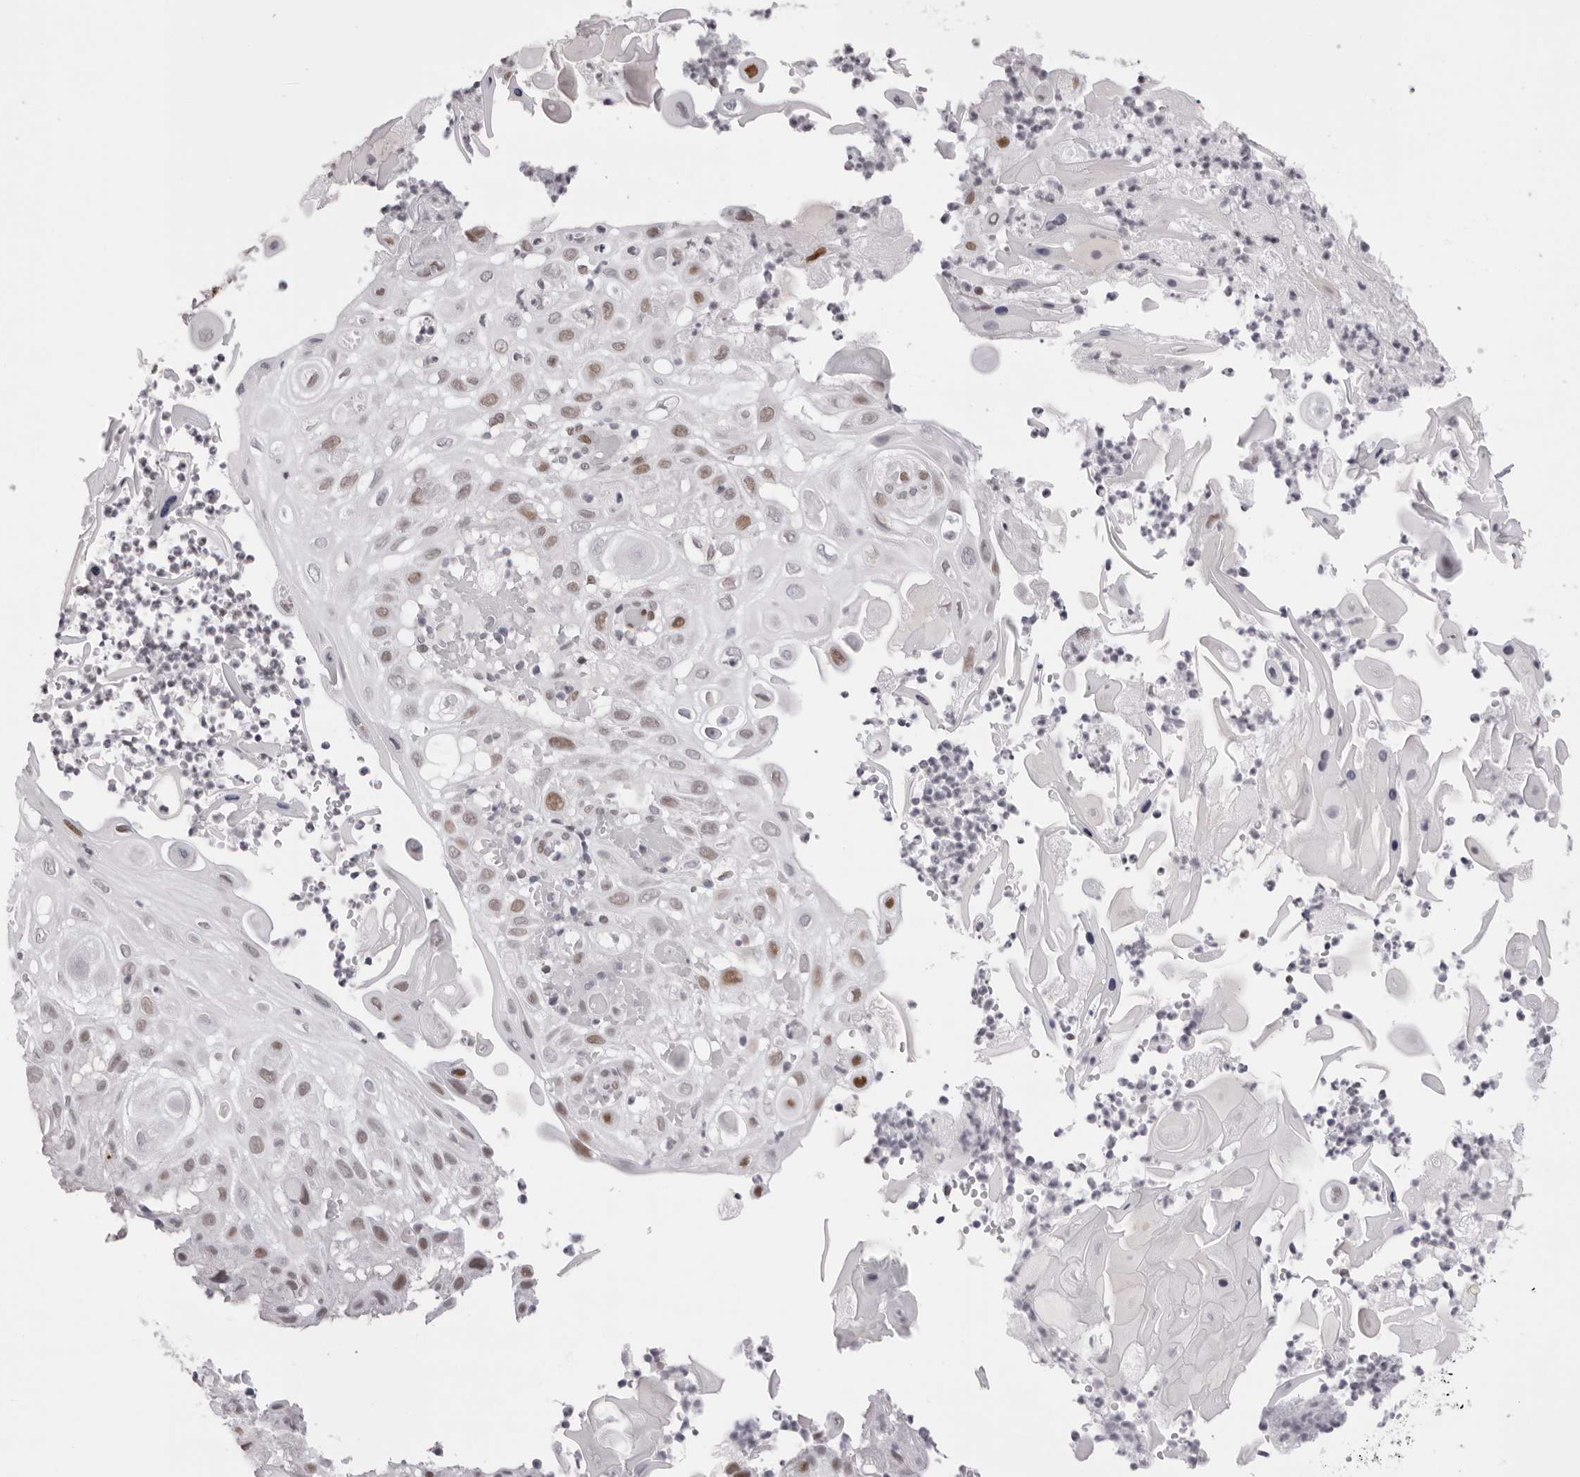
{"staining": {"intensity": "moderate", "quantity": "<25%", "location": "nuclear"}, "tissue": "skin cancer", "cell_type": "Tumor cells", "image_type": "cancer", "snomed": [{"axis": "morphology", "description": "Normal tissue, NOS"}, {"axis": "morphology", "description": "Squamous cell carcinoma, NOS"}, {"axis": "topography", "description": "Skin"}], "caption": "This is a micrograph of immunohistochemistry (IHC) staining of squamous cell carcinoma (skin), which shows moderate staining in the nuclear of tumor cells.", "gene": "MAFK", "patient": {"sex": "female", "age": 96}}